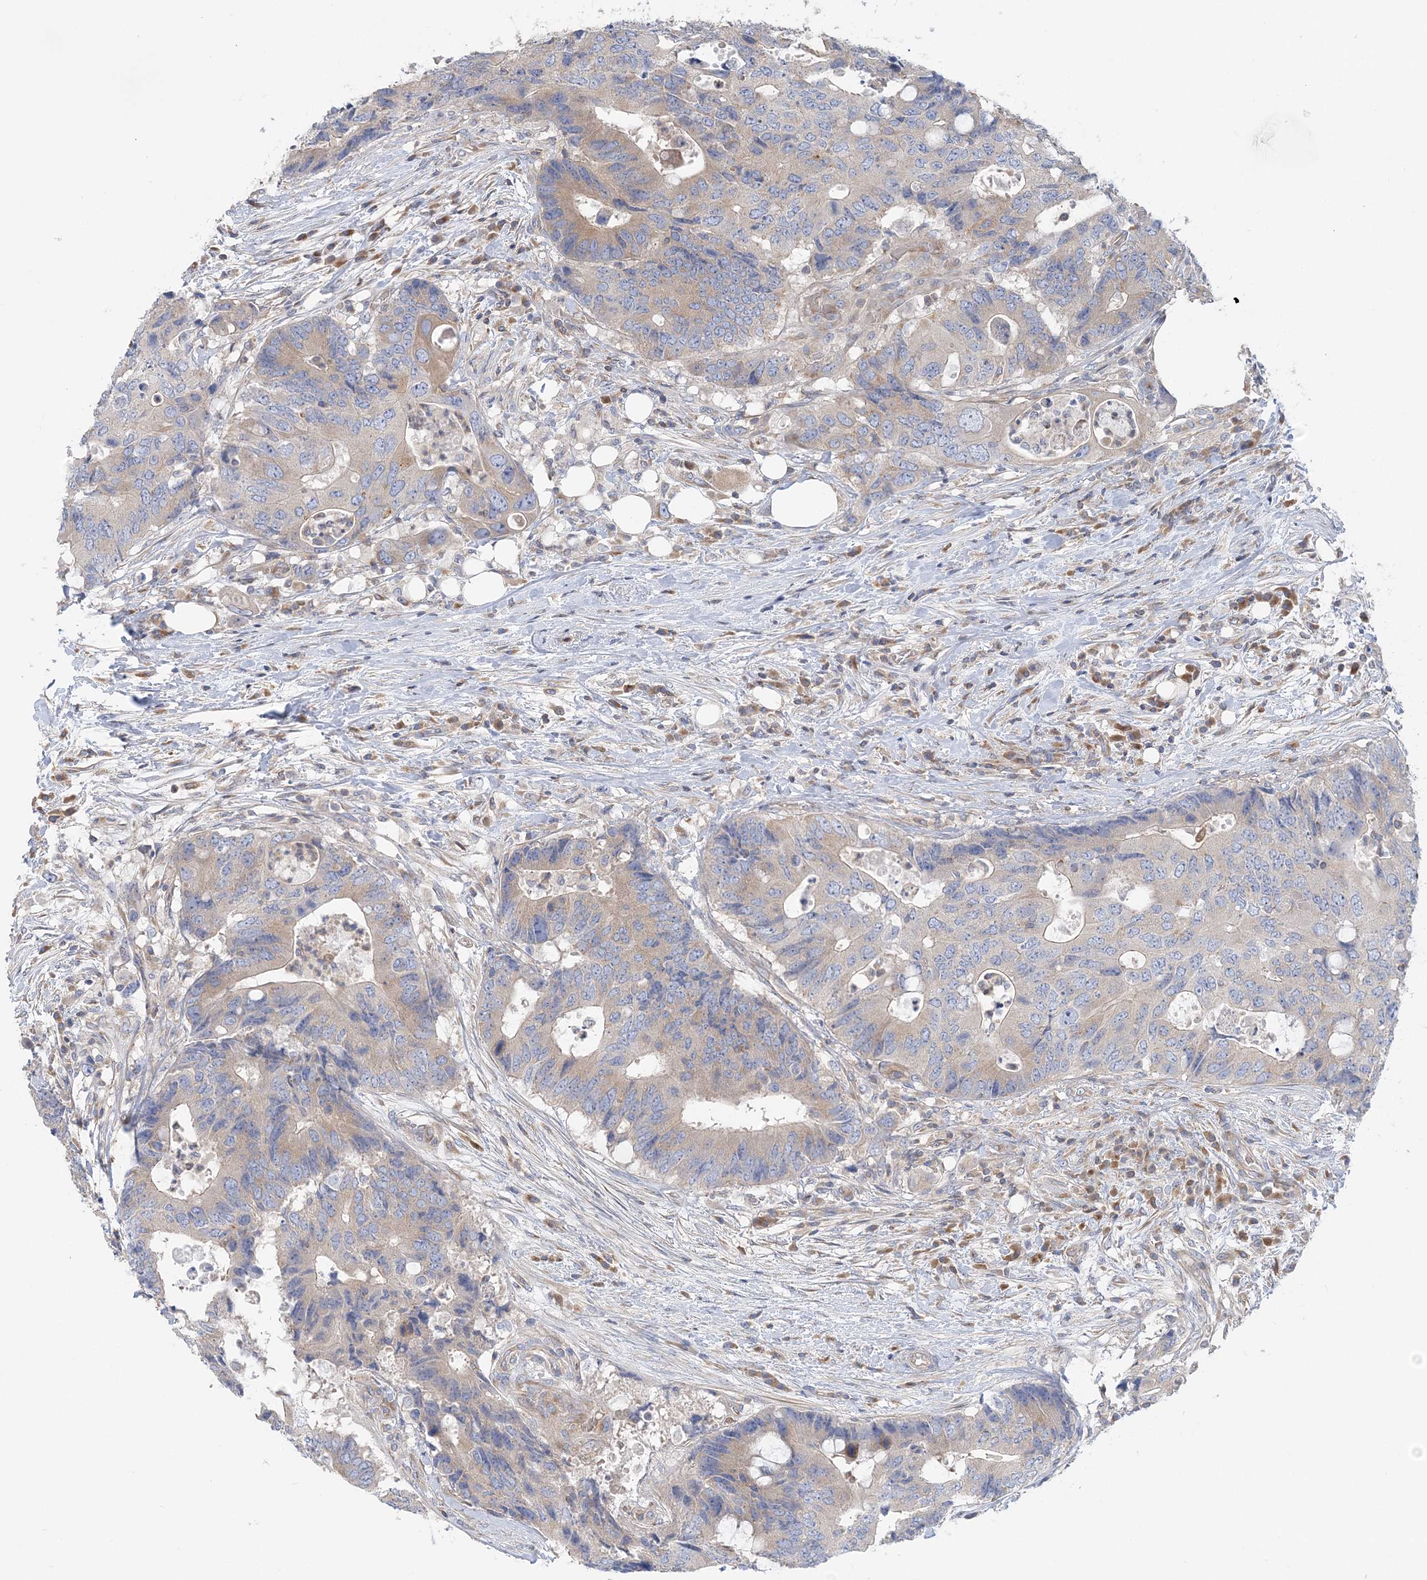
{"staining": {"intensity": "weak", "quantity": "25%-75%", "location": "cytoplasmic/membranous"}, "tissue": "colorectal cancer", "cell_type": "Tumor cells", "image_type": "cancer", "snomed": [{"axis": "morphology", "description": "Adenocarcinoma, NOS"}, {"axis": "topography", "description": "Colon"}], "caption": "The photomicrograph reveals immunohistochemical staining of adenocarcinoma (colorectal). There is weak cytoplasmic/membranous expression is appreciated in approximately 25%-75% of tumor cells.", "gene": "FAM114A2", "patient": {"sex": "male", "age": 71}}